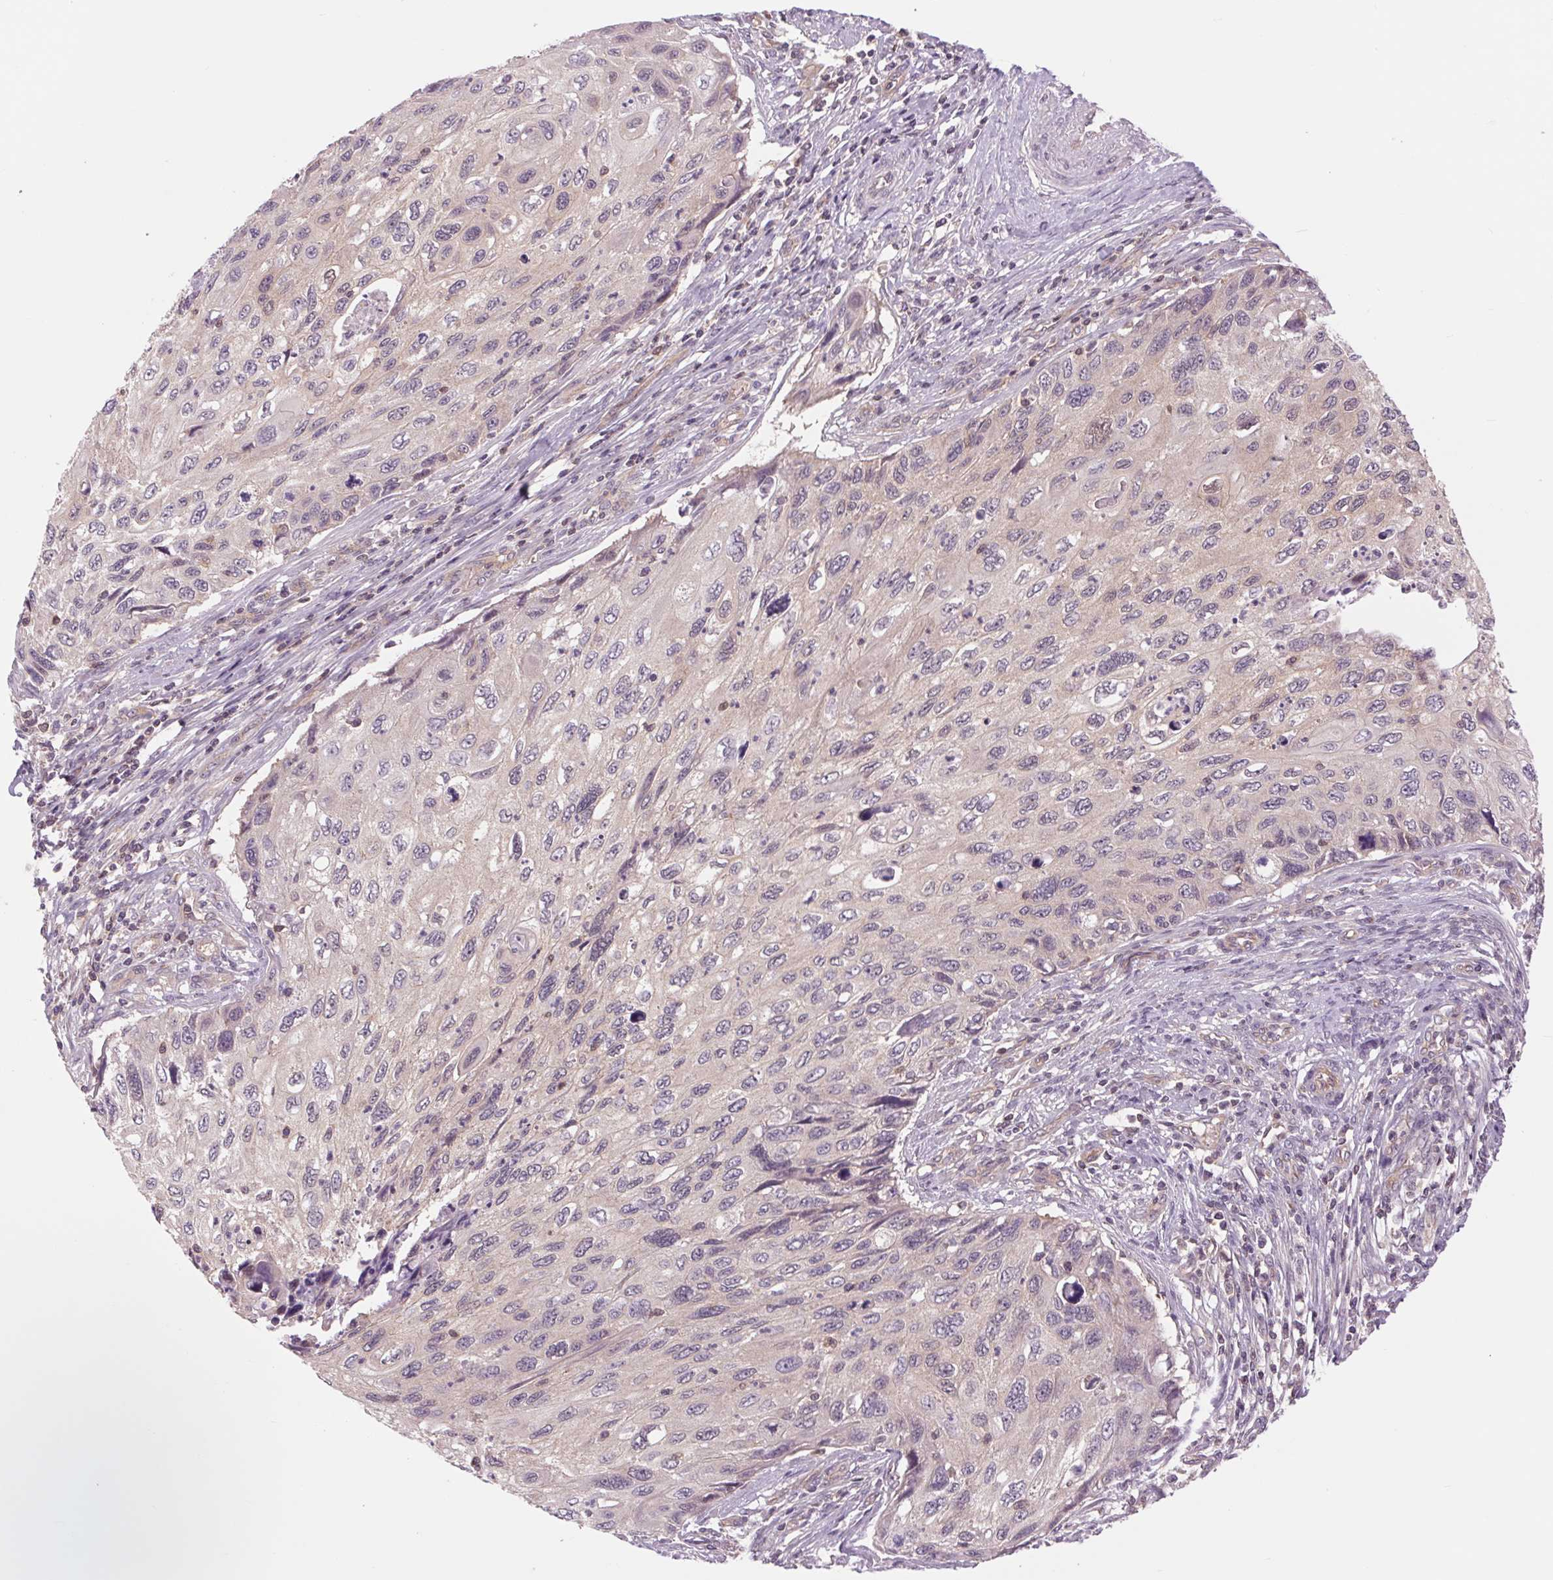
{"staining": {"intensity": "negative", "quantity": "none", "location": "none"}, "tissue": "cervical cancer", "cell_type": "Tumor cells", "image_type": "cancer", "snomed": [{"axis": "morphology", "description": "Squamous cell carcinoma, NOS"}, {"axis": "topography", "description": "Cervix"}], "caption": "Human squamous cell carcinoma (cervical) stained for a protein using IHC demonstrates no staining in tumor cells.", "gene": "SH3RF2", "patient": {"sex": "female", "age": 70}}